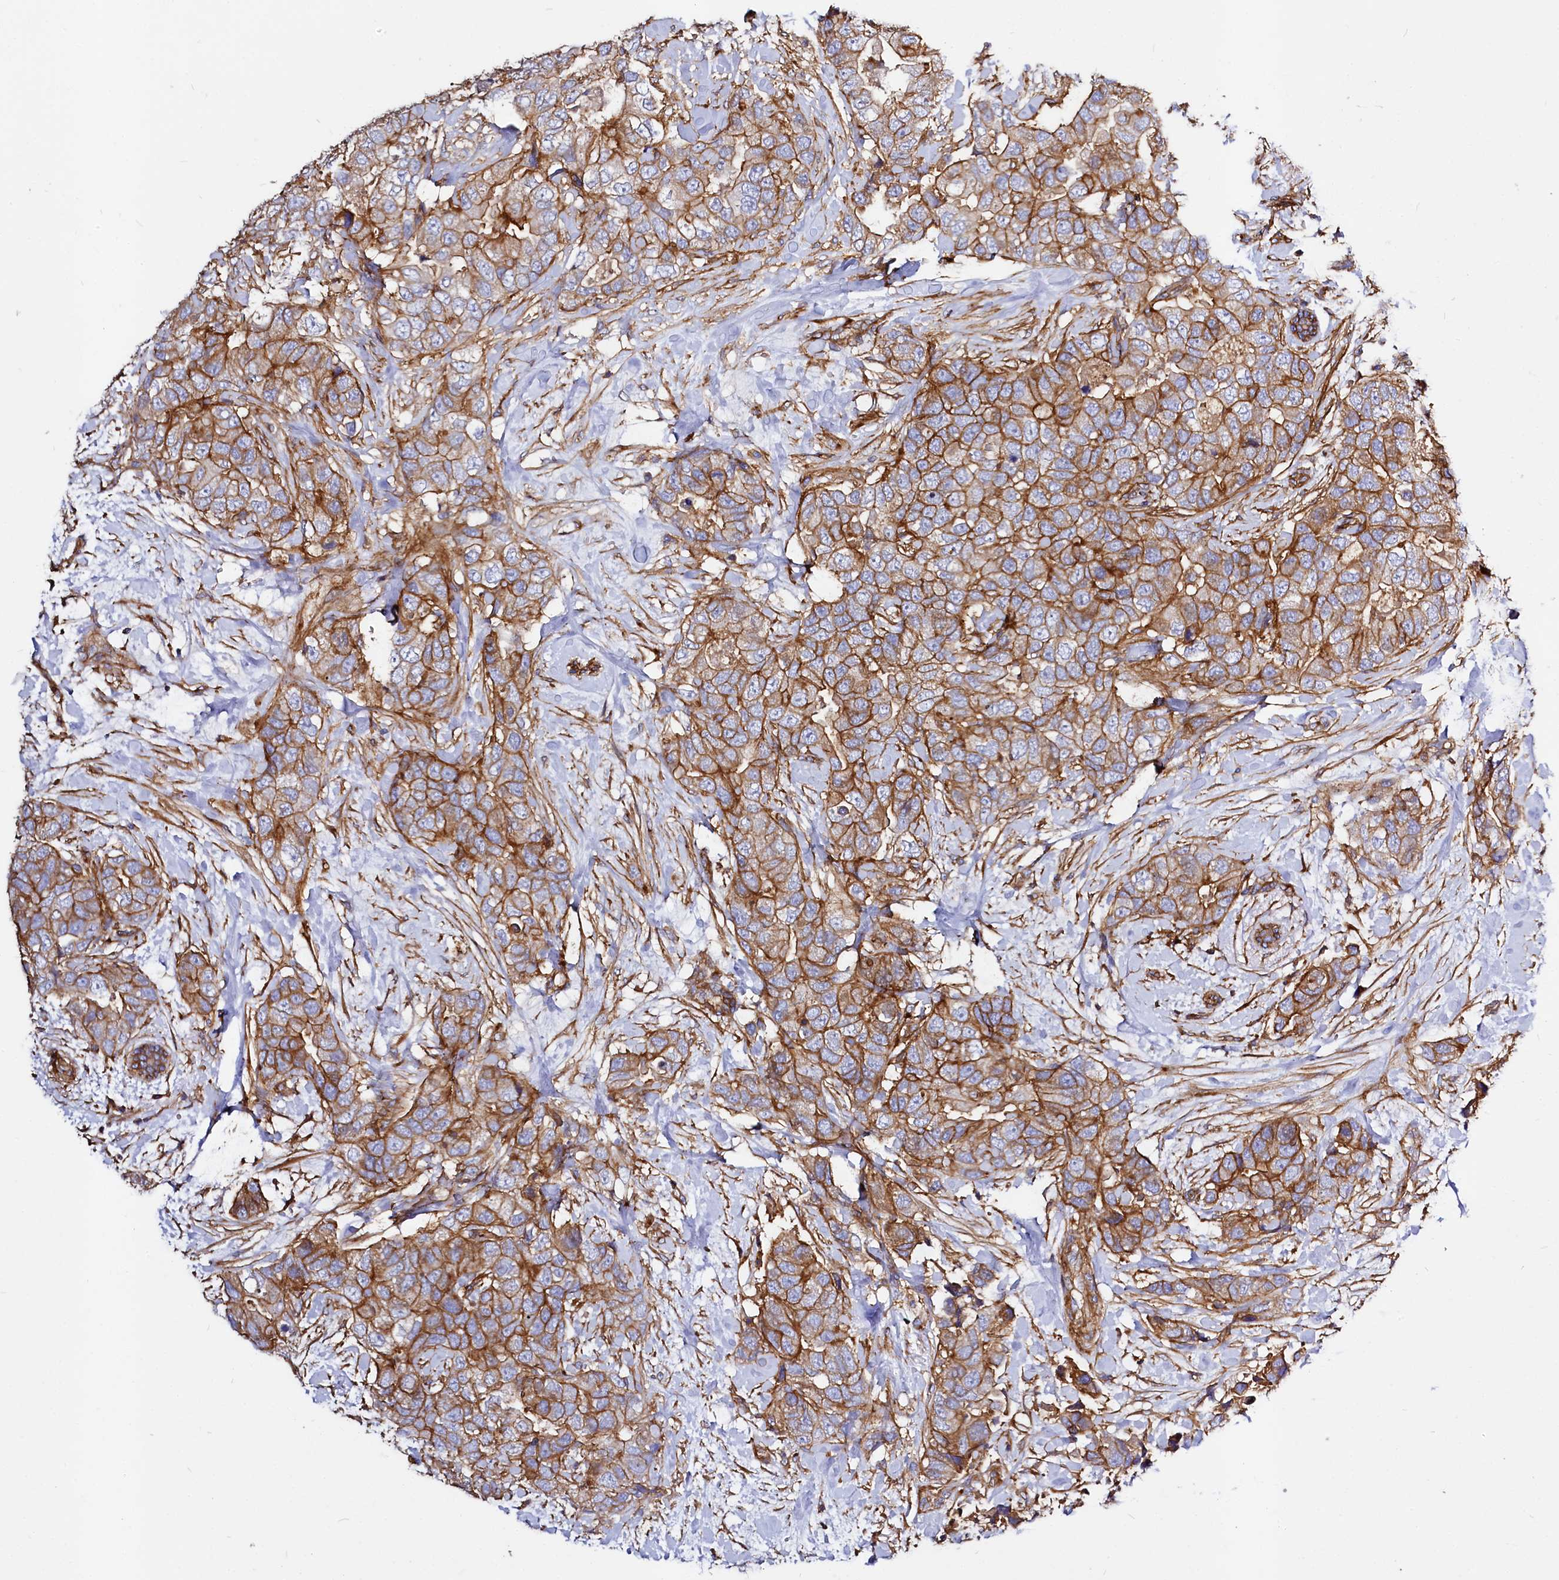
{"staining": {"intensity": "moderate", "quantity": ">75%", "location": "cytoplasmic/membranous"}, "tissue": "breast cancer", "cell_type": "Tumor cells", "image_type": "cancer", "snomed": [{"axis": "morphology", "description": "Duct carcinoma"}, {"axis": "topography", "description": "Breast"}], "caption": "Immunohistochemical staining of human infiltrating ductal carcinoma (breast) shows moderate cytoplasmic/membranous protein expression in about >75% of tumor cells.", "gene": "ANO6", "patient": {"sex": "female", "age": 62}}